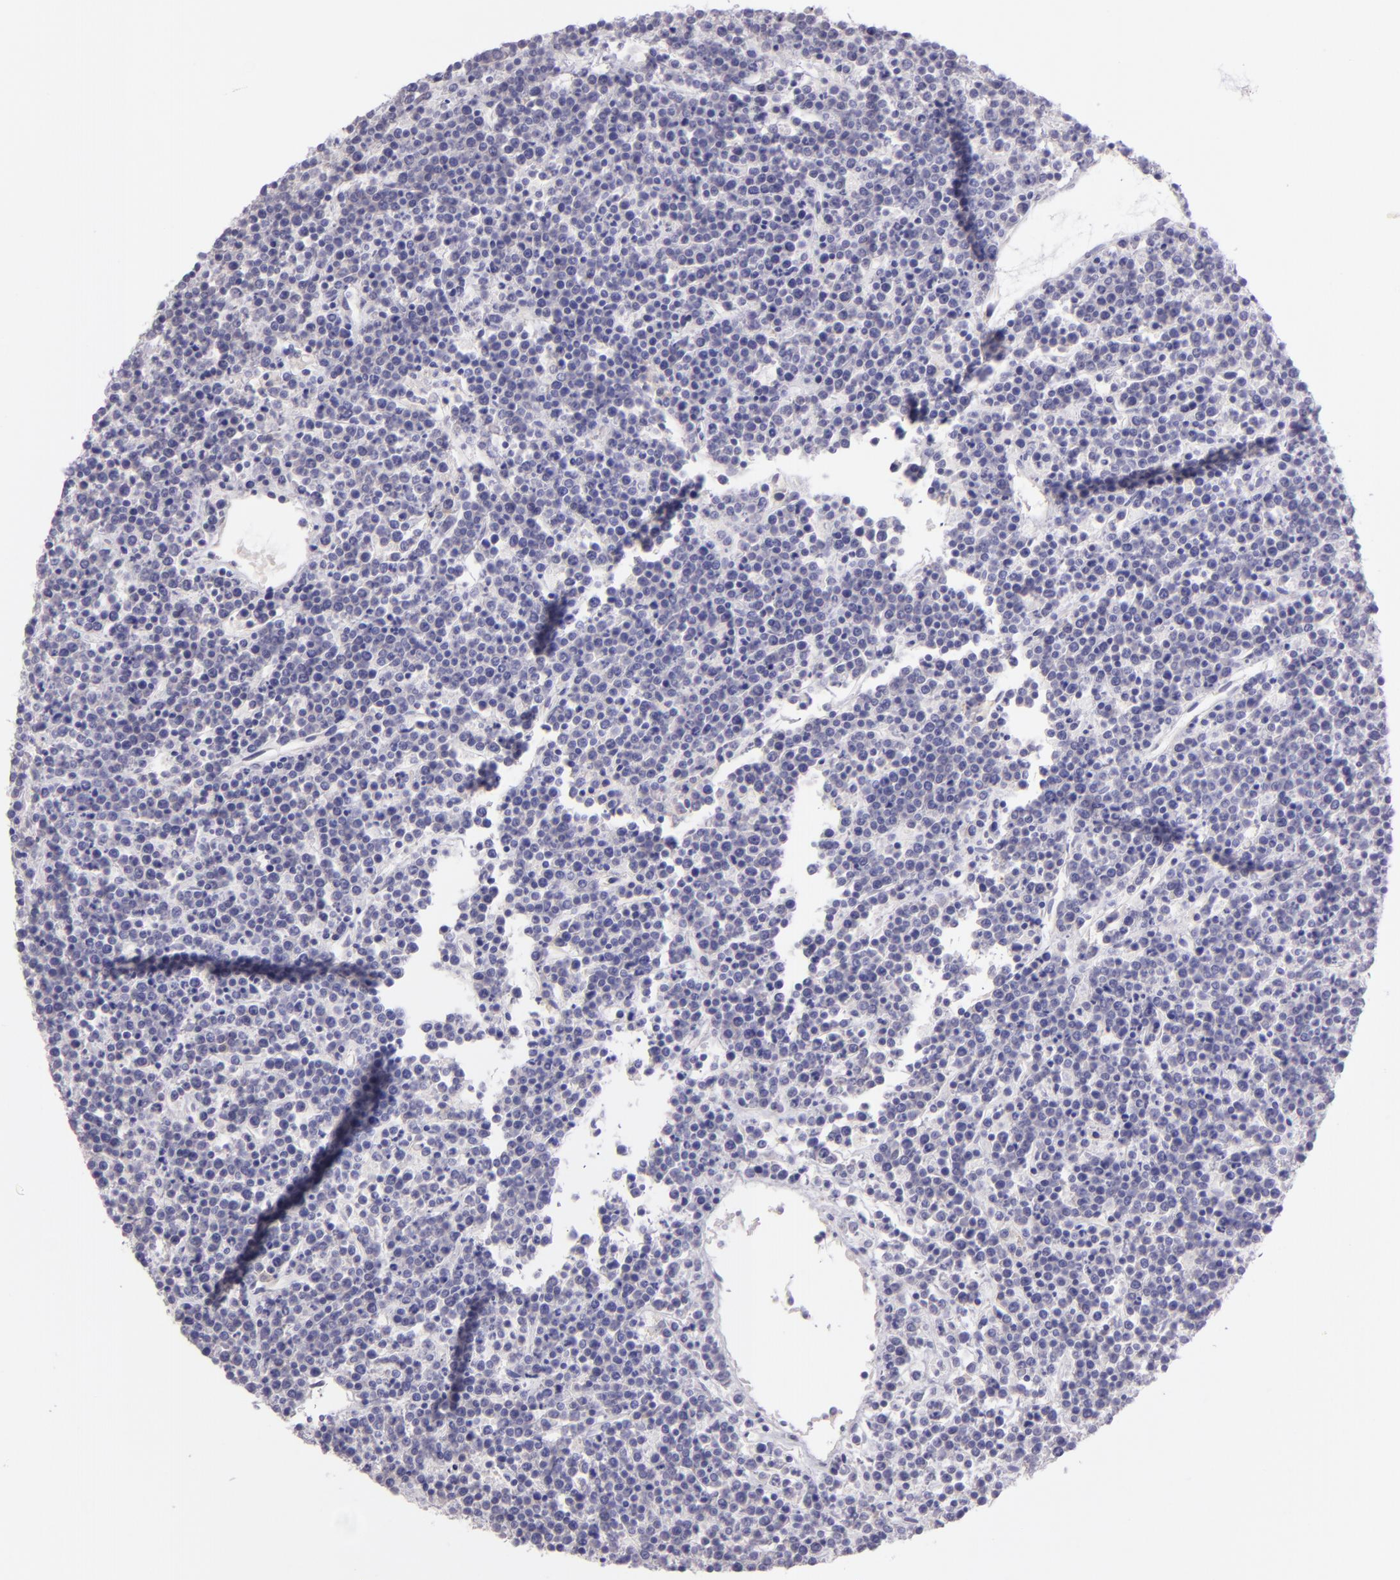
{"staining": {"intensity": "negative", "quantity": "none", "location": "none"}, "tissue": "lymphoma", "cell_type": "Tumor cells", "image_type": "cancer", "snomed": [{"axis": "morphology", "description": "Malignant lymphoma, non-Hodgkin's type, High grade"}, {"axis": "topography", "description": "Ovary"}], "caption": "This is an immunohistochemistry (IHC) image of human malignant lymphoma, non-Hodgkin's type (high-grade). There is no positivity in tumor cells.", "gene": "ZC3H7B", "patient": {"sex": "female", "age": 56}}